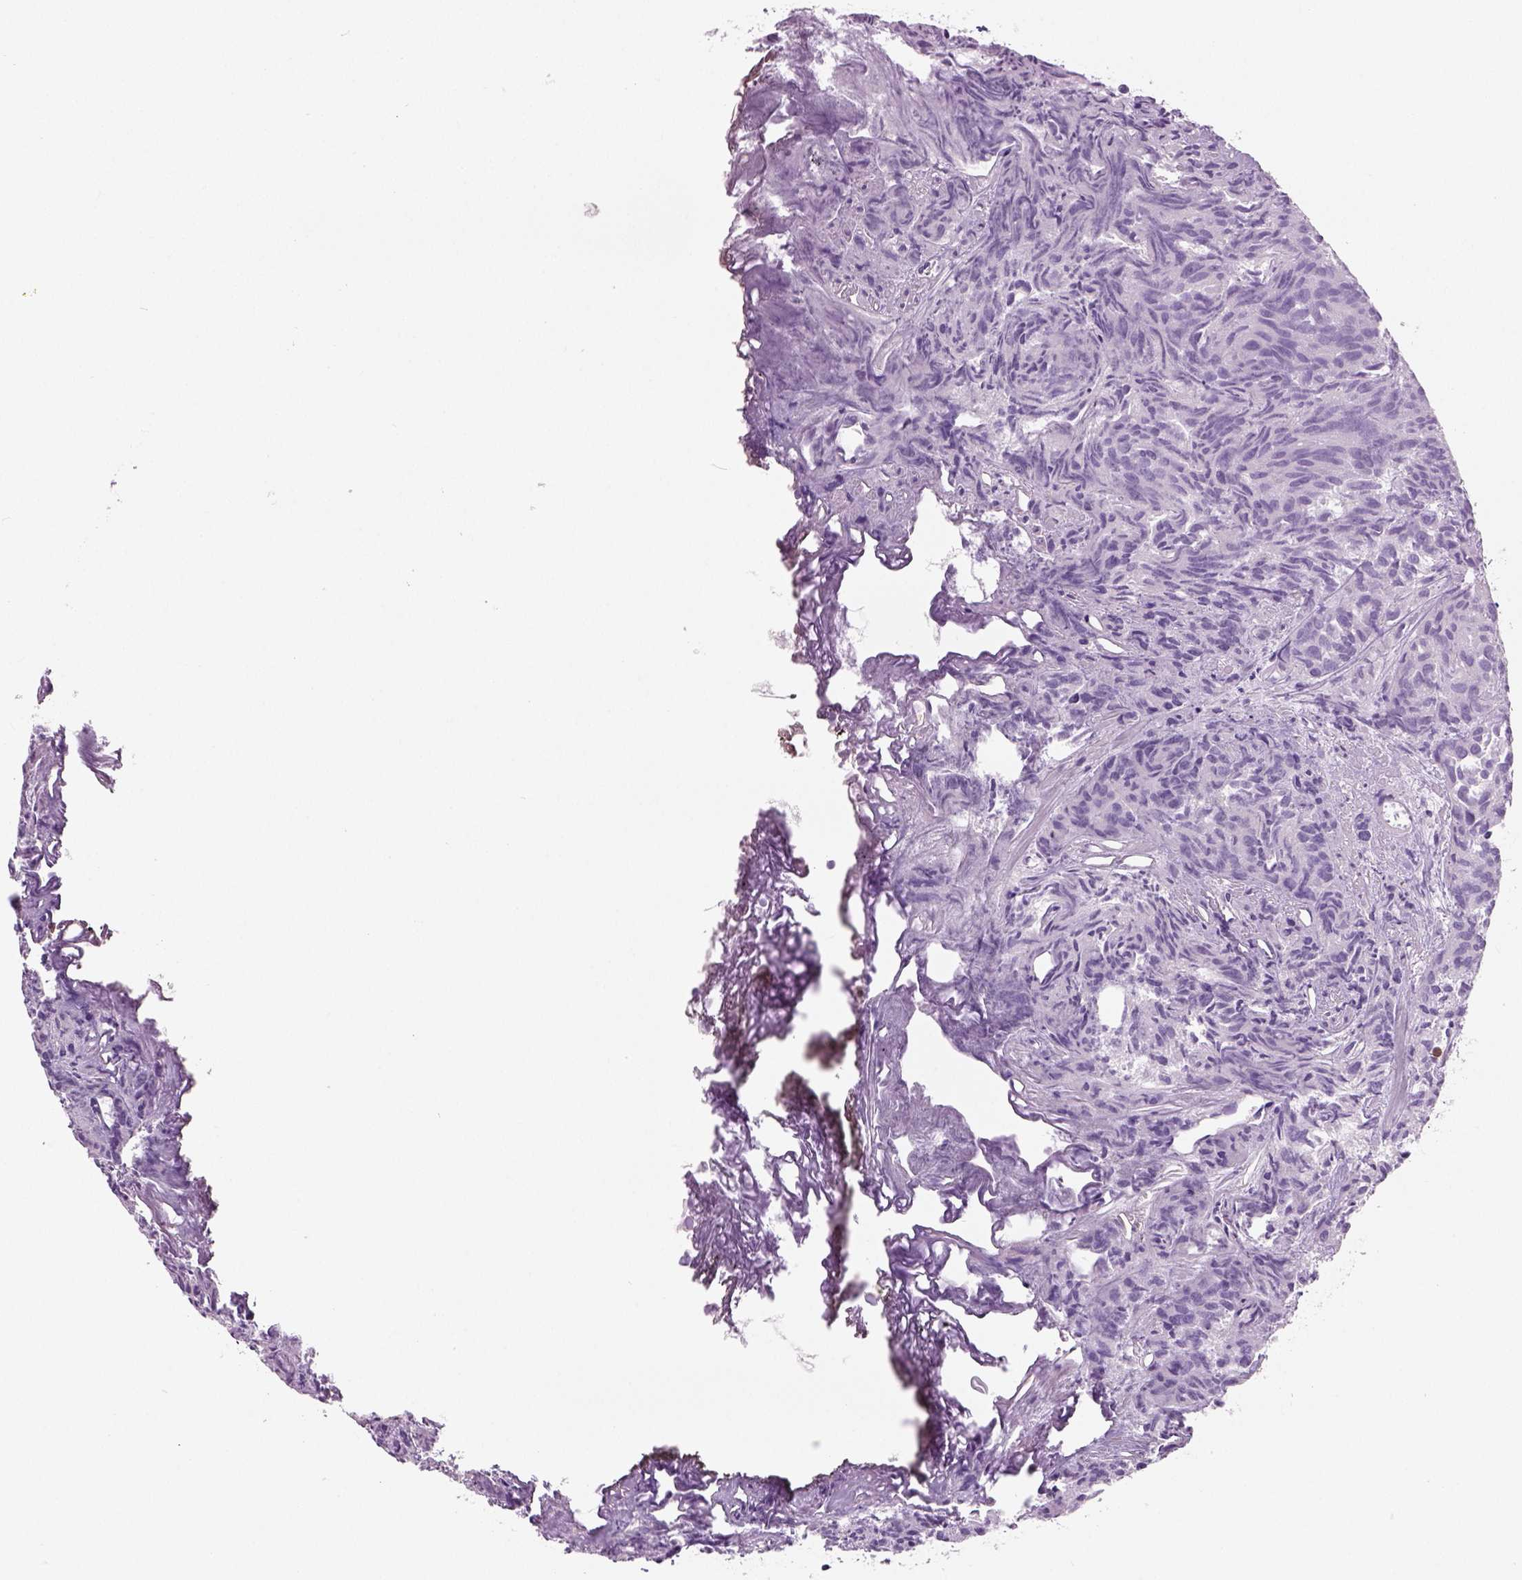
{"staining": {"intensity": "negative", "quantity": "none", "location": "none"}, "tissue": "prostate cancer", "cell_type": "Tumor cells", "image_type": "cancer", "snomed": [{"axis": "morphology", "description": "Adenocarcinoma, High grade"}, {"axis": "topography", "description": "Prostate"}], "caption": "An image of high-grade adenocarcinoma (prostate) stained for a protein displays no brown staining in tumor cells.", "gene": "NECAB2", "patient": {"sex": "male", "age": 58}}